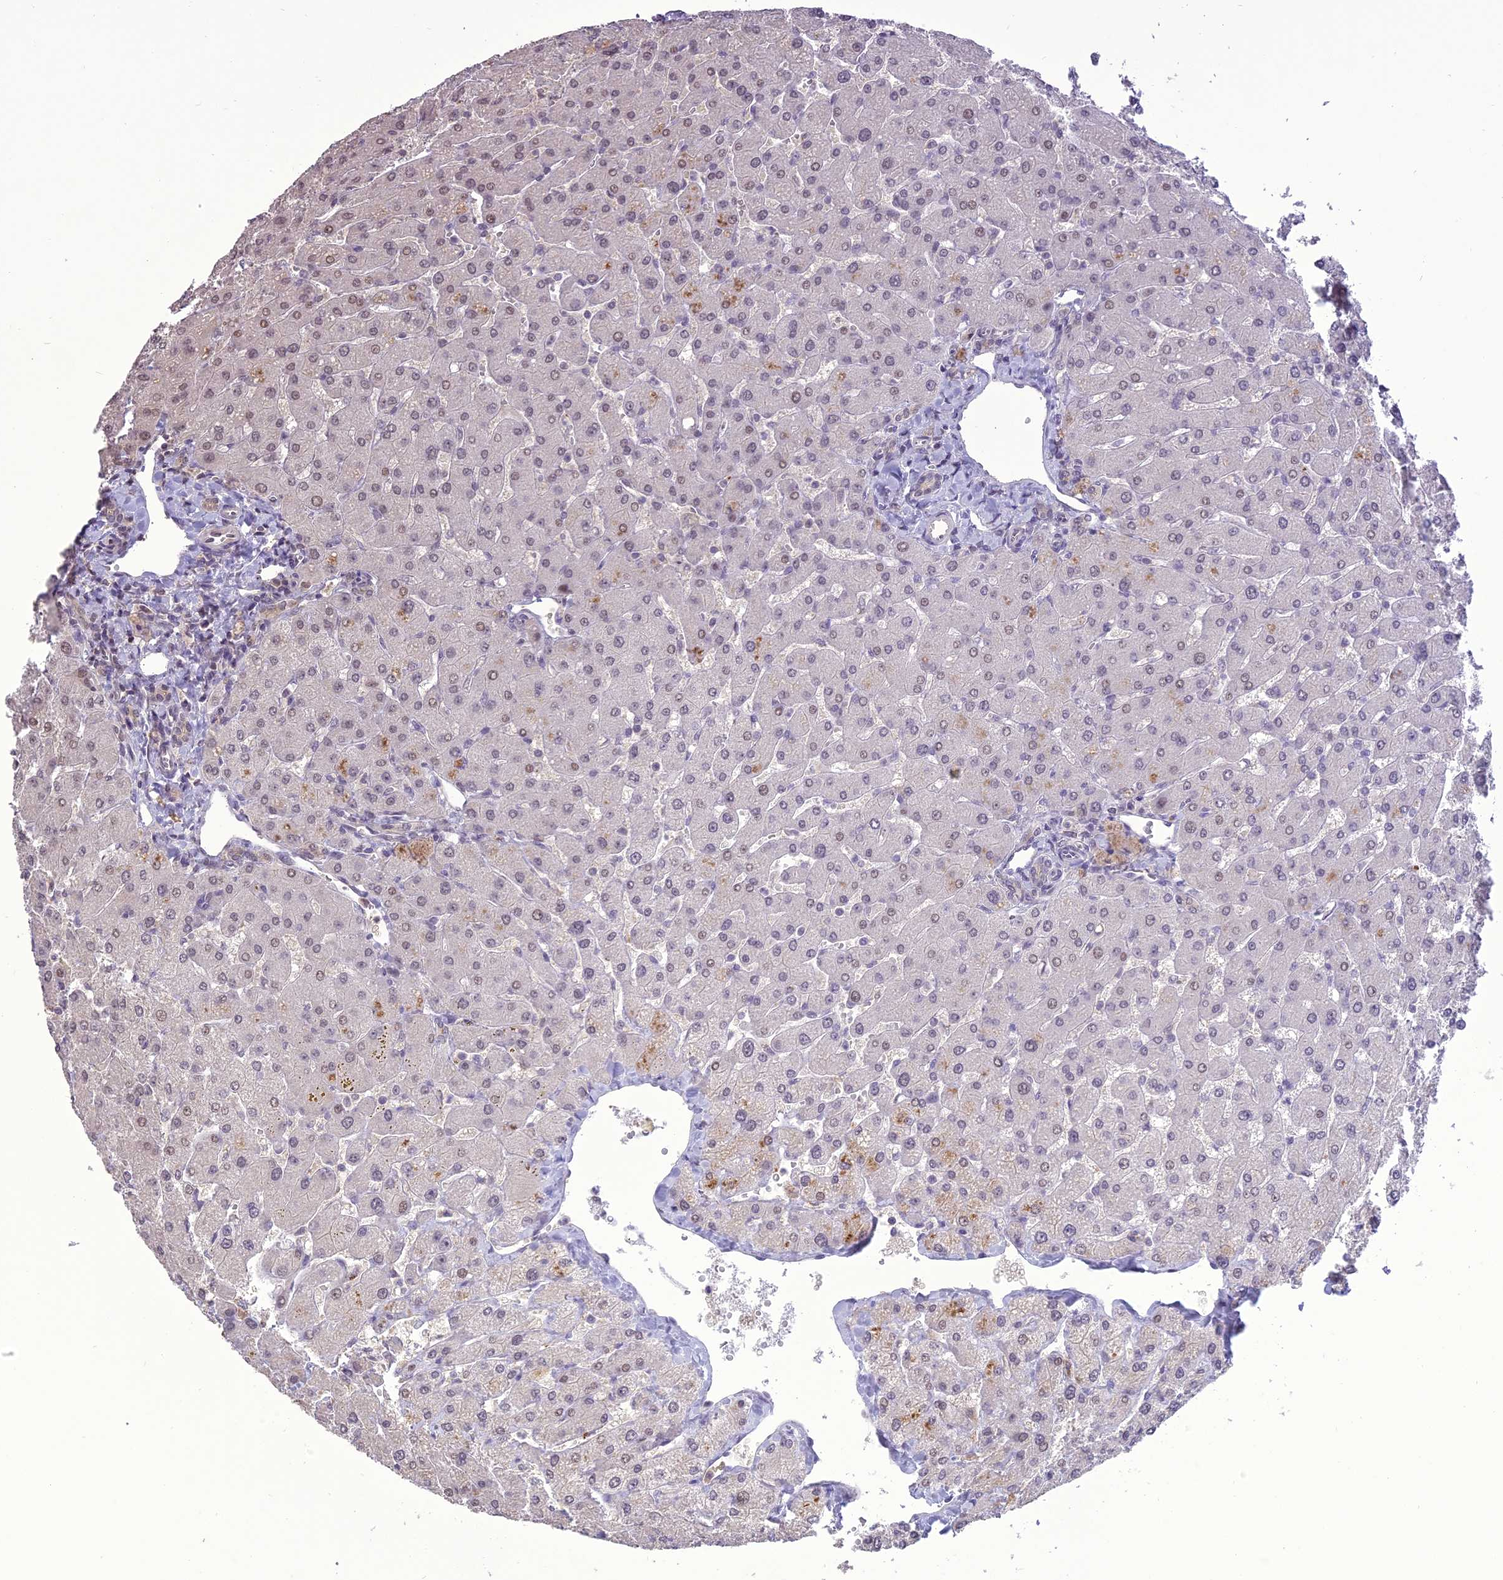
{"staining": {"intensity": "weak", "quantity": "25%-75%", "location": "nuclear"}, "tissue": "liver", "cell_type": "Cholangiocytes", "image_type": "normal", "snomed": [{"axis": "morphology", "description": "Normal tissue, NOS"}, {"axis": "topography", "description": "Liver"}], "caption": "This micrograph shows immunohistochemistry staining of unremarkable liver, with low weak nuclear positivity in about 25%-75% of cholangiocytes.", "gene": "TIGD7", "patient": {"sex": "male", "age": 55}}